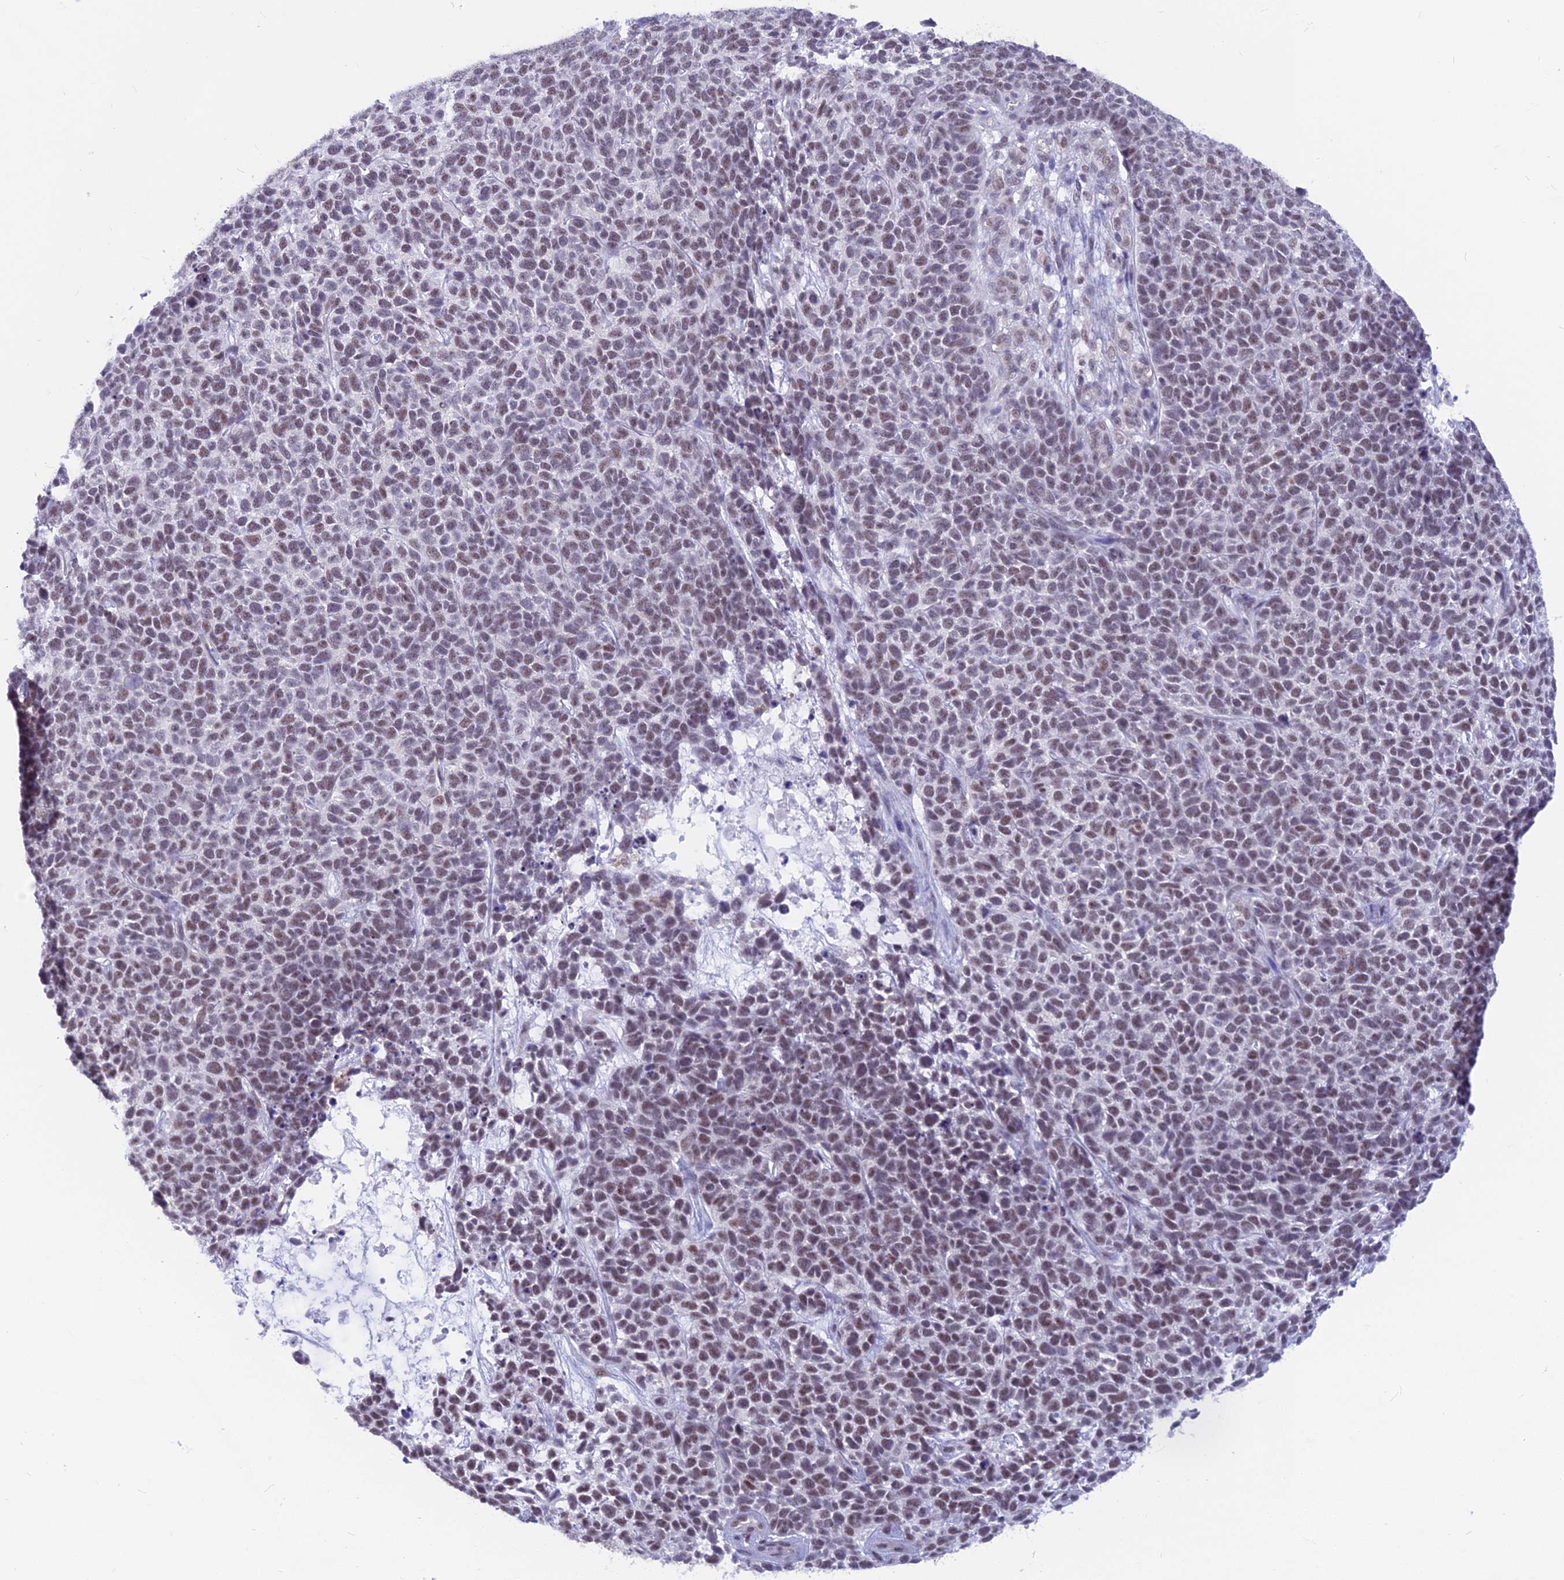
{"staining": {"intensity": "moderate", "quantity": "25%-75%", "location": "nuclear"}, "tissue": "skin cancer", "cell_type": "Tumor cells", "image_type": "cancer", "snomed": [{"axis": "morphology", "description": "Basal cell carcinoma"}, {"axis": "topography", "description": "Skin"}], "caption": "Protein staining reveals moderate nuclear positivity in about 25%-75% of tumor cells in skin basal cell carcinoma. (DAB IHC, brown staining for protein, blue staining for nuclei).", "gene": "SRSF5", "patient": {"sex": "female", "age": 84}}